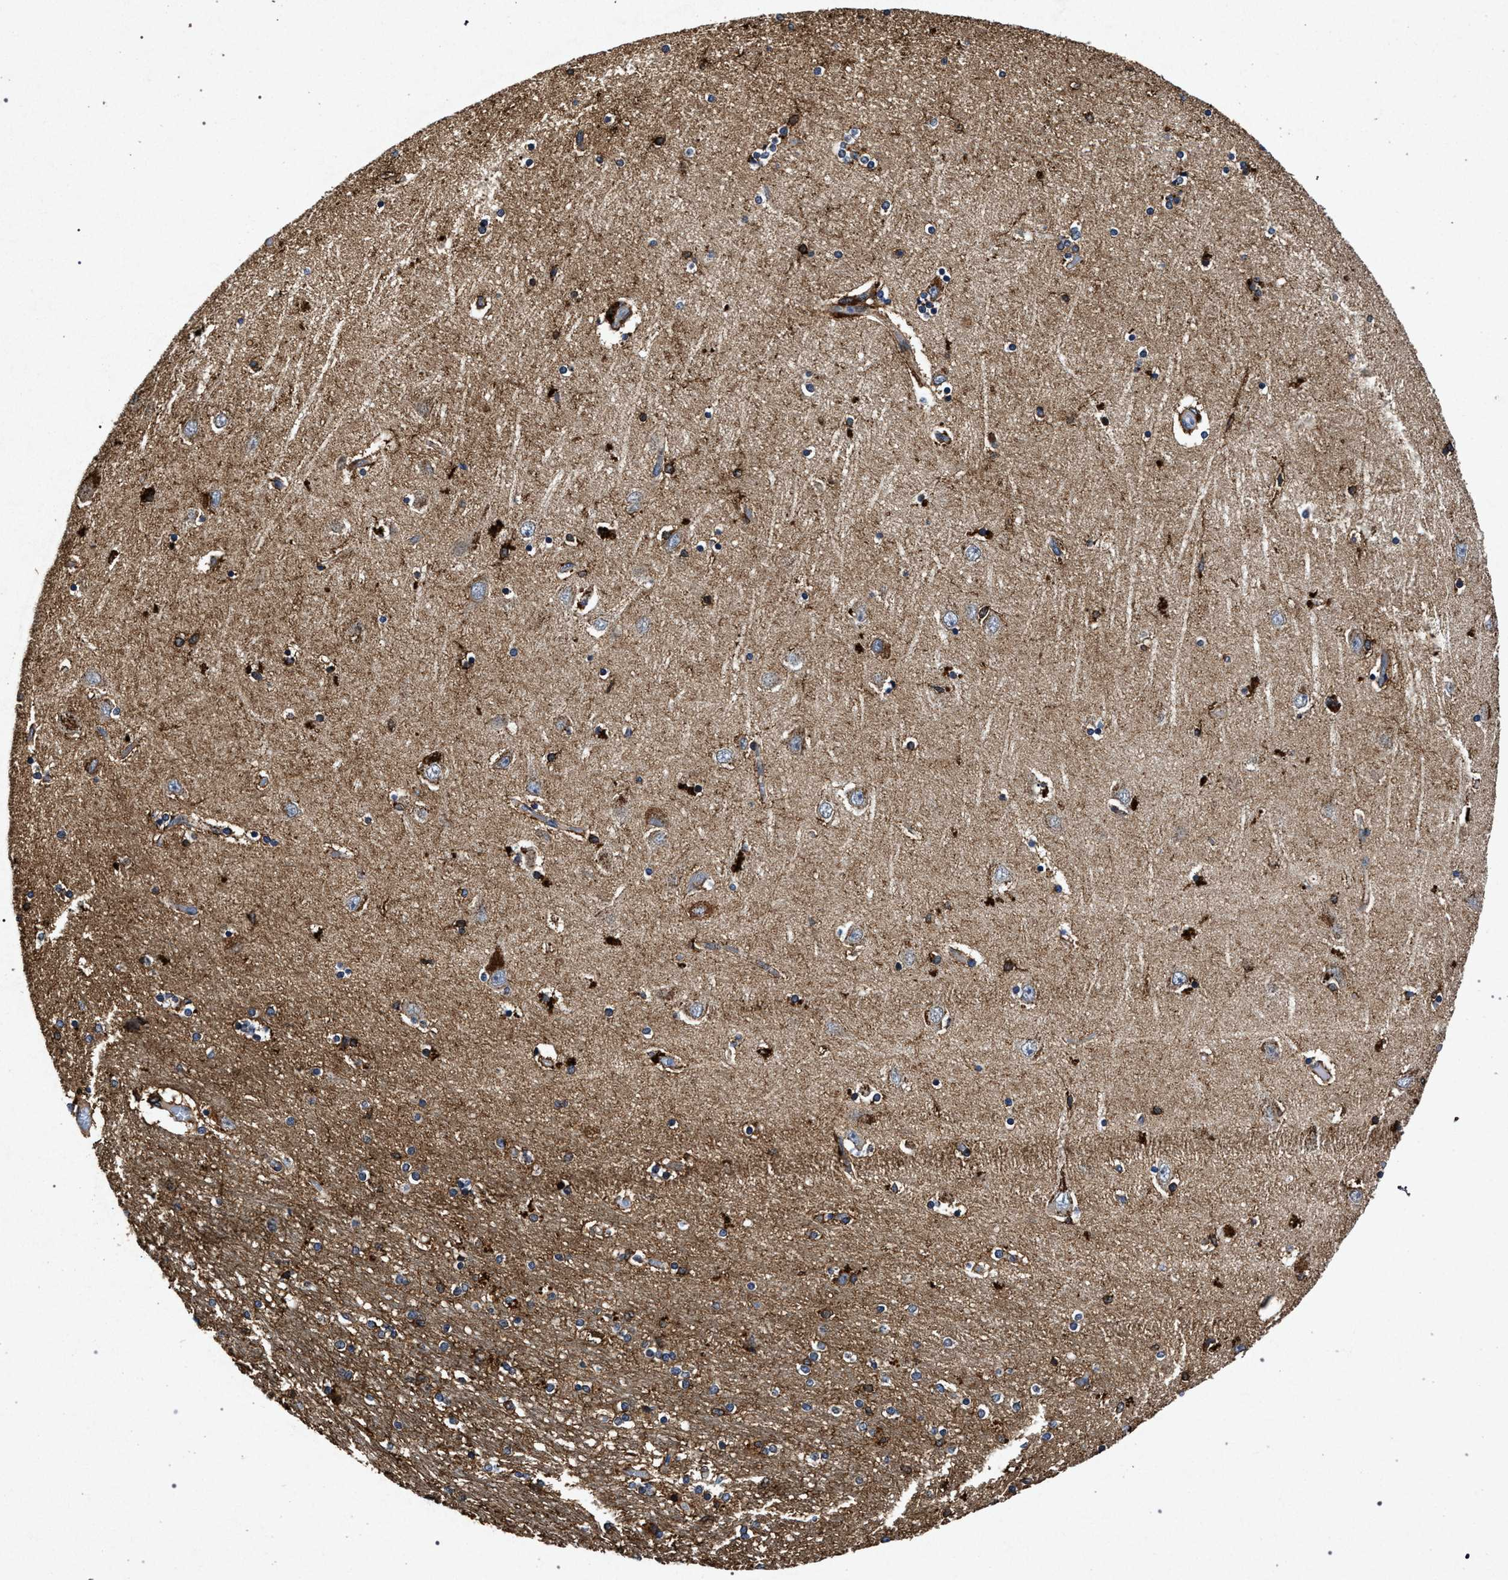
{"staining": {"intensity": "strong", "quantity": "<25%", "location": "cytoplasmic/membranous"}, "tissue": "hippocampus", "cell_type": "Glial cells", "image_type": "normal", "snomed": [{"axis": "morphology", "description": "Normal tissue, NOS"}, {"axis": "topography", "description": "Hippocampus"}], "caption": "The micrograph demonstrates immunohistochemical staining of normal hippocampus. There is strong cytoplasmic/membranous positivity is appreciated in about <25% of glial cells.", "gene": "MARCKS", "patient": {"sex": "female", "age": 54}}